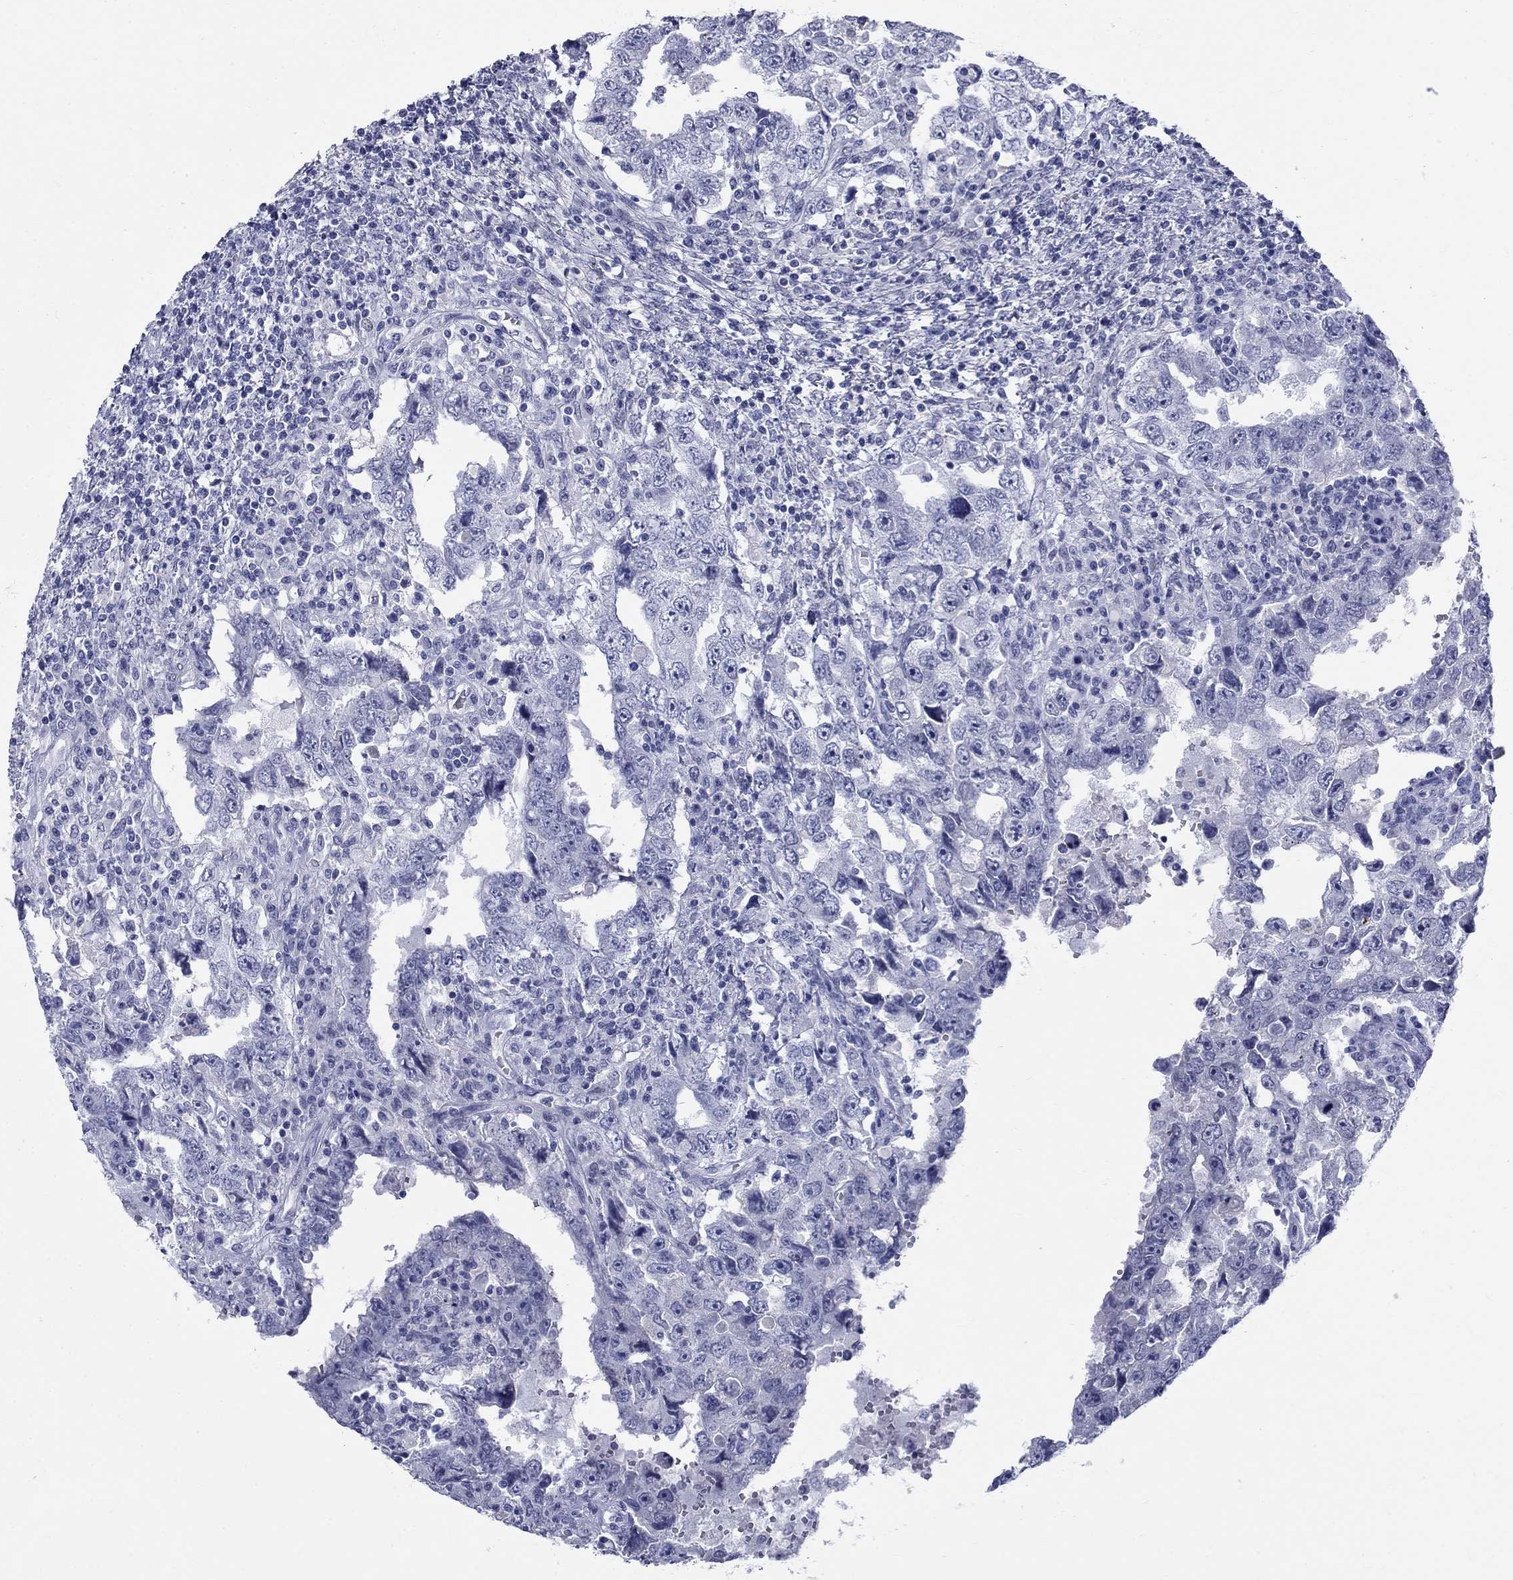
{"staining": {"intensity": "negative", "quantity": "none", "location": "none"}, "tissue": "testis cancer", "cell_type": "Tumor cells", "image_type": "cancer", "snomed": [{"axis": "morphology", "description": "Carcinoma, Embryonal, NOS"}, {"axis": "topography", "description": "Testis"}], "caption": "A high-resolution photomicrograph shows IHC staining of testis embryonal carcinoma, which reveals no significant staining in tumor cells.", "gene": "C4orf19", "patient": {"sex": "male", "age": 26}}